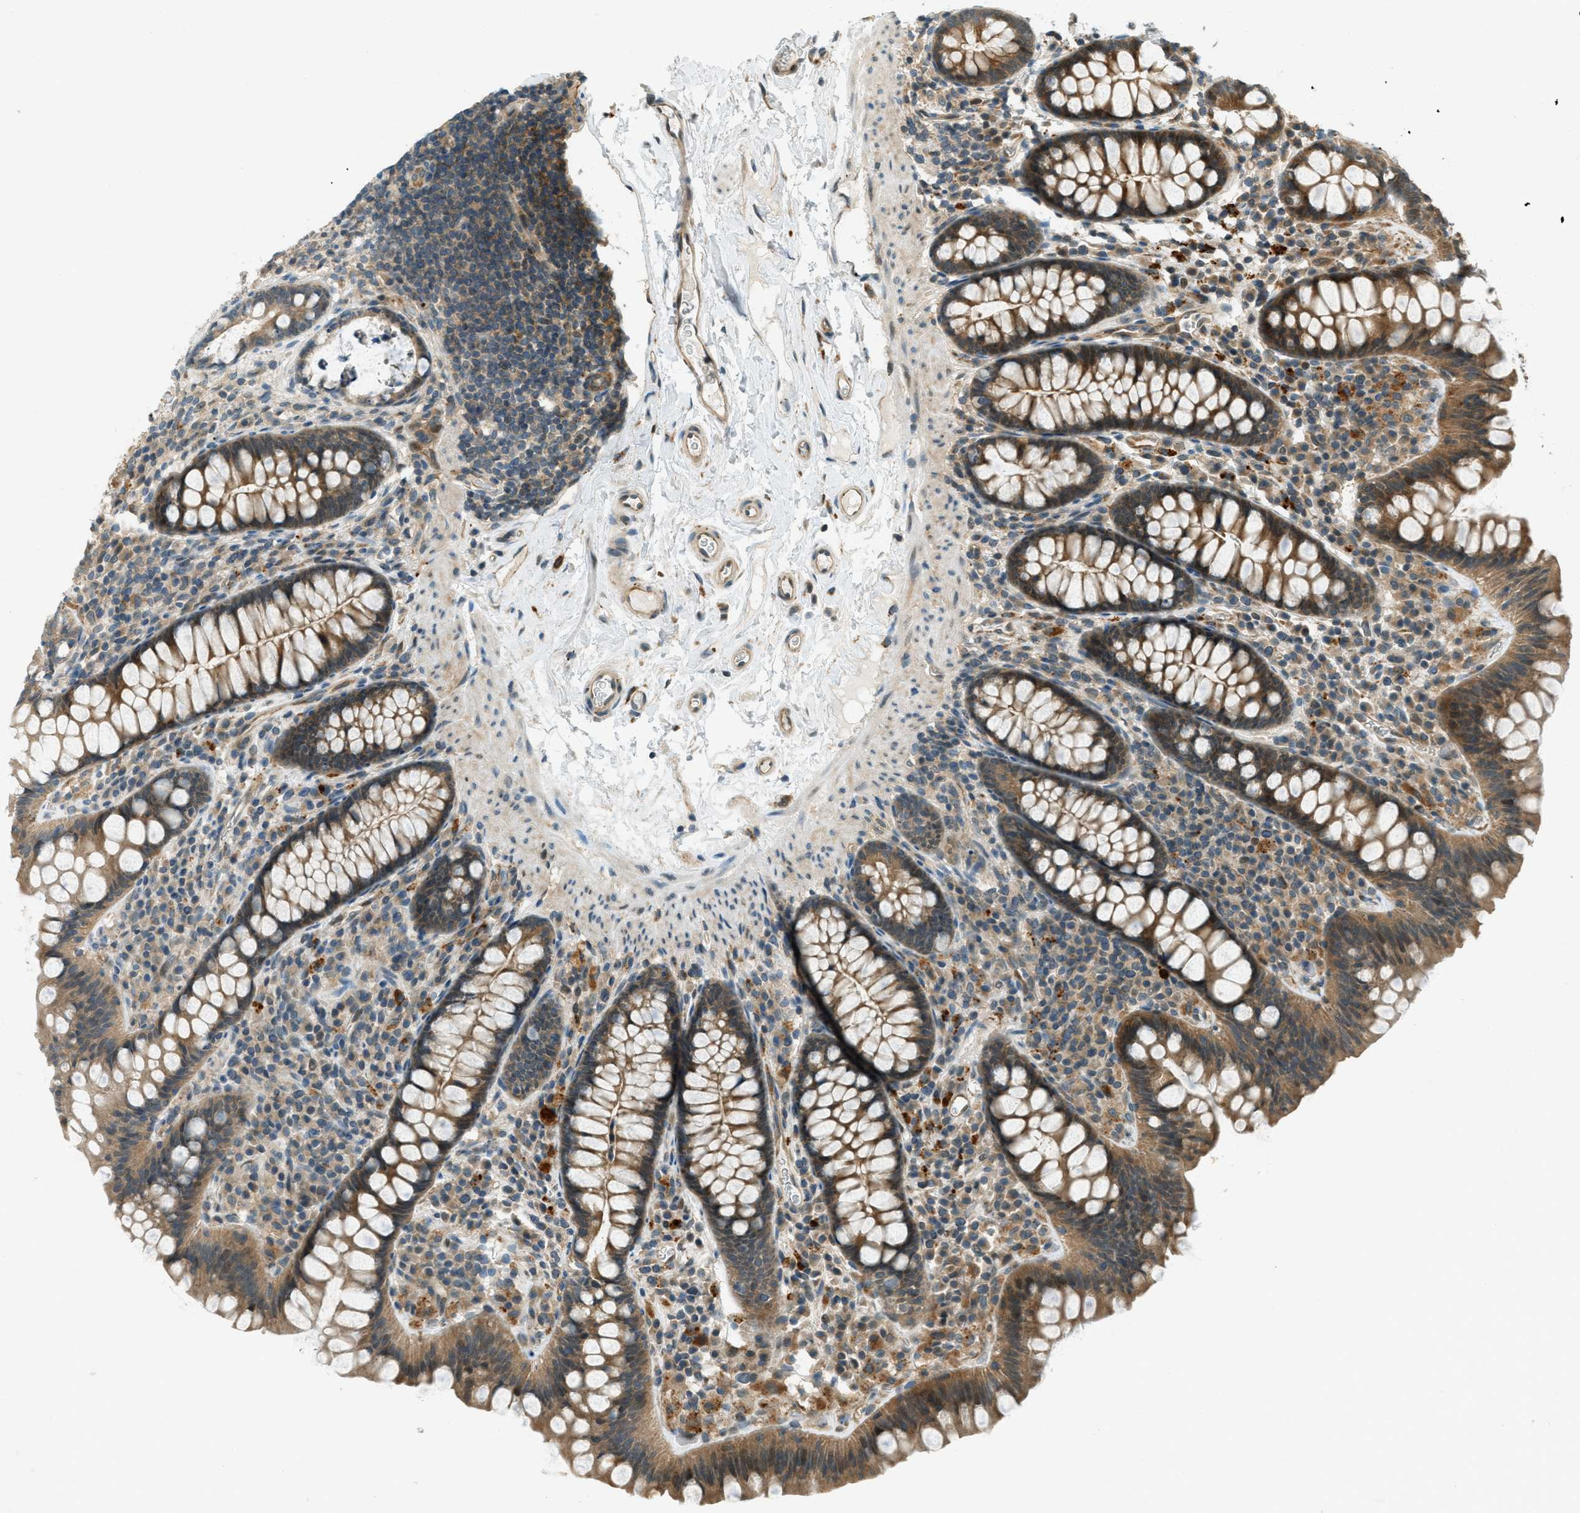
{"staining": {"intensity": "moderate", "quantity": ">75%", "location": "cytoplasmic/membranous"}, "tissue": "colon", "cell_type": "Endothelial cells", "image_type": "normal", "snomed": [{"axis": "morphology", "description": "Normal tissue, NOS"}, {"axis": "topography", "description": "Colon"}], "caption": "The histopathology image exhibits a brown stain indicating the presence of a protein in the cytoplasmic/membranous of endothelial cells in colon.", "gene": "PTPN23", "patient": {"sex": "female", "age": 80}}